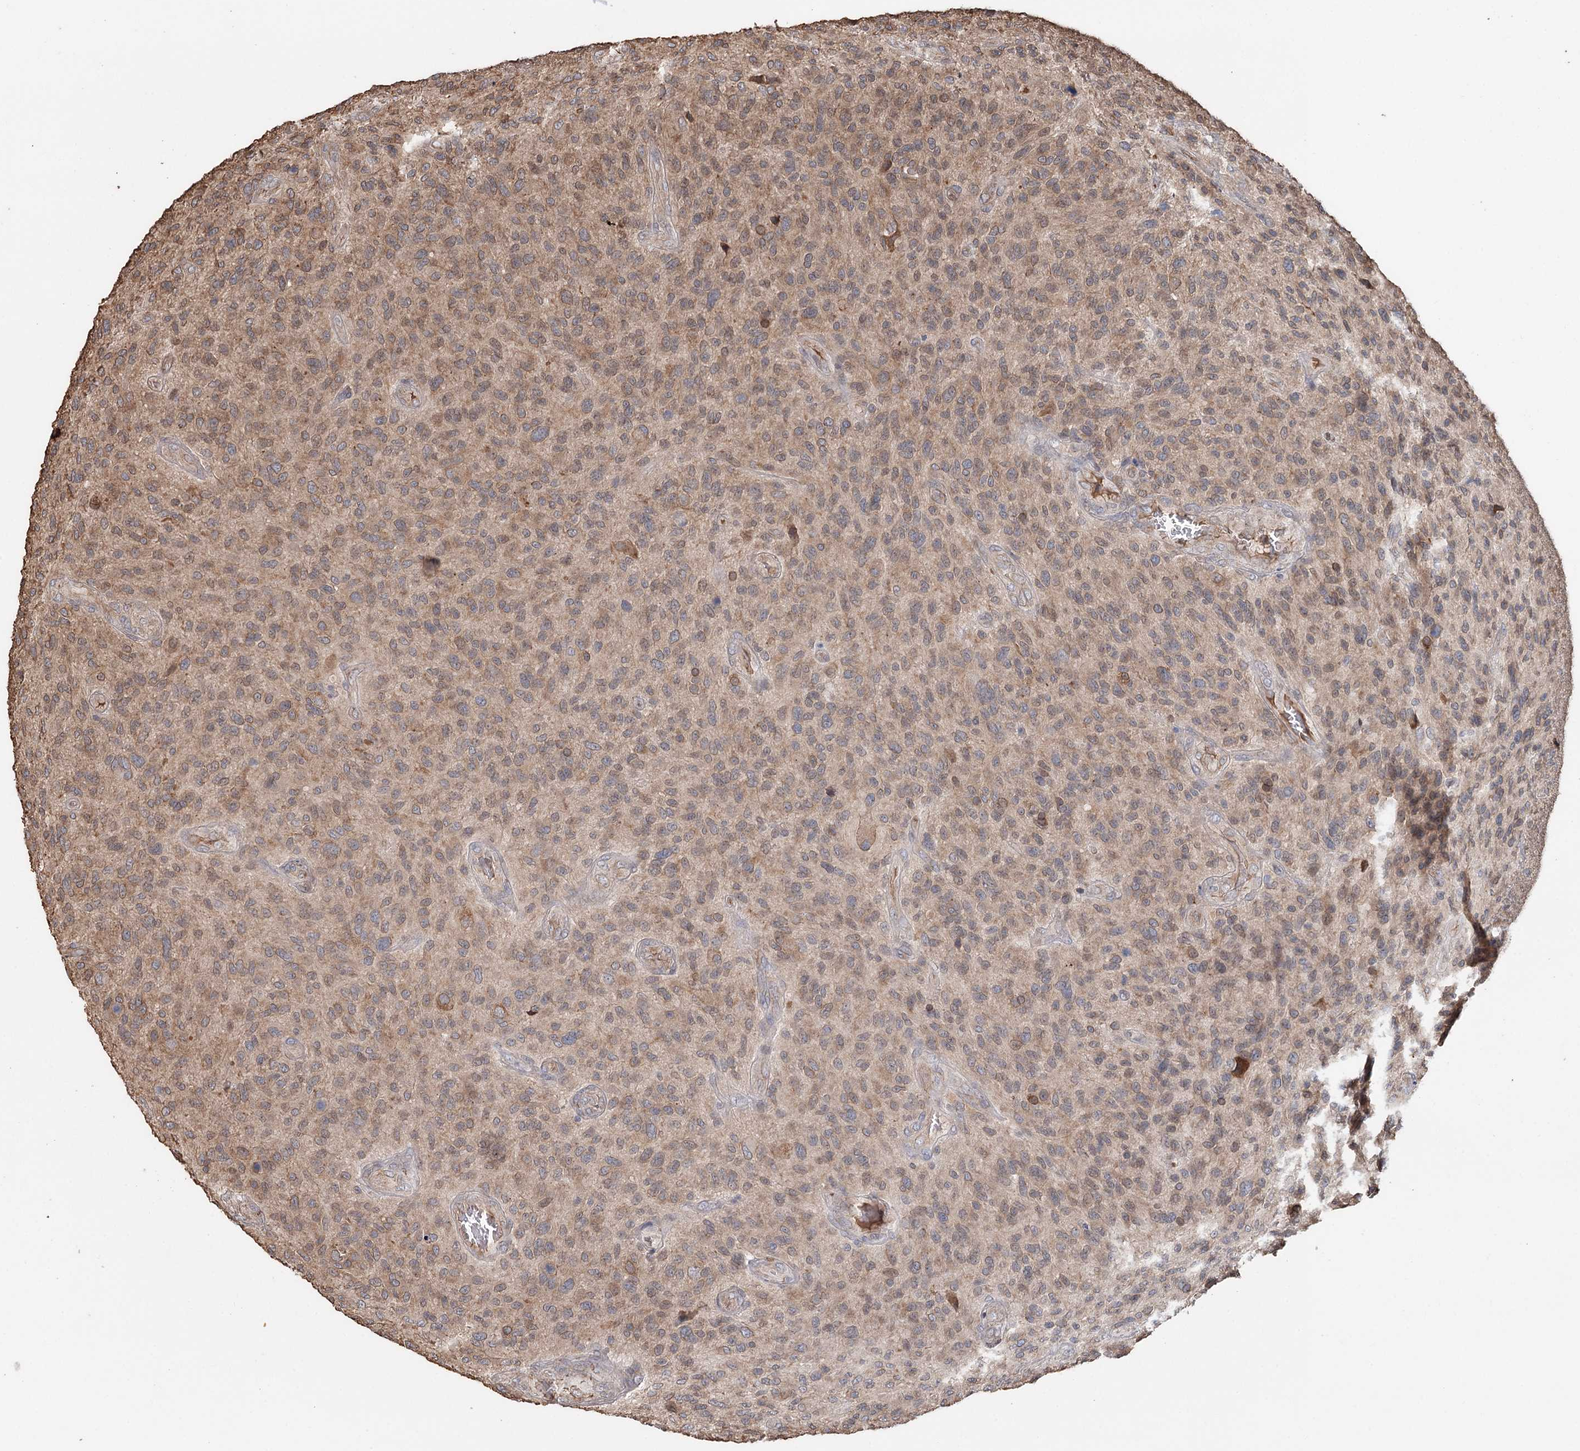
{"staining": {"intensity": "moderate", "quantity": ">75%", "location": "cytoplasmic/membranous"}, "tissue": "glioma", "cell_type": "Tumor cells", "image_type": "cancer", "snomed": [{"axis": "morphology", "description": "Glioma, malignant, High grade"}, {"axis": "topography", "description": "Brain"}], "caption": "Immunohistochemical staining of malignant glioma (high-grade) demonstrates moderate cytoplasmic/membranous protein staining in about >75% of tumor cells.", "gene": "SYVN1", "patient": {"sex": "male", "age": 47}}